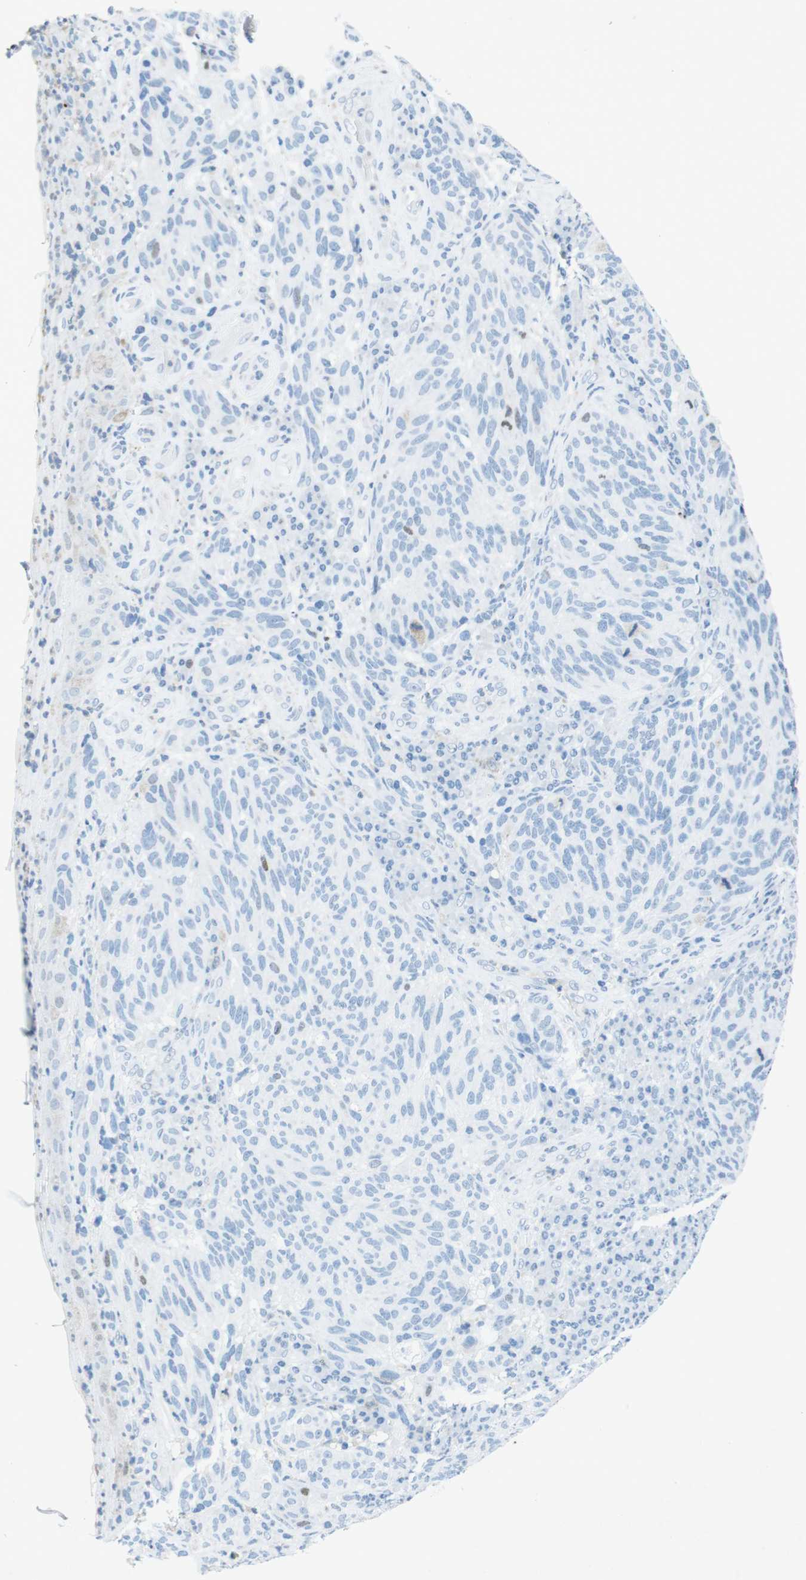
{"staining": {"intensity": "negative", "quantity": "none", "location": "none"}, "tissue": "melanoma", "cell_type": "Tumor cells", "image_type": "cancer", "snomed": [{"axis": "morphology", "description": "Malignant melanoma, NOS"}, {"axis": "topography", "description": "Skin"}], "caption": "Malignant melanoma stained for a protein using immunohistochemistry (IHC) exhibits no staining tumor cells.", "gene": "CTAG1B", "patient": {"sex": "female", "age": 73}}